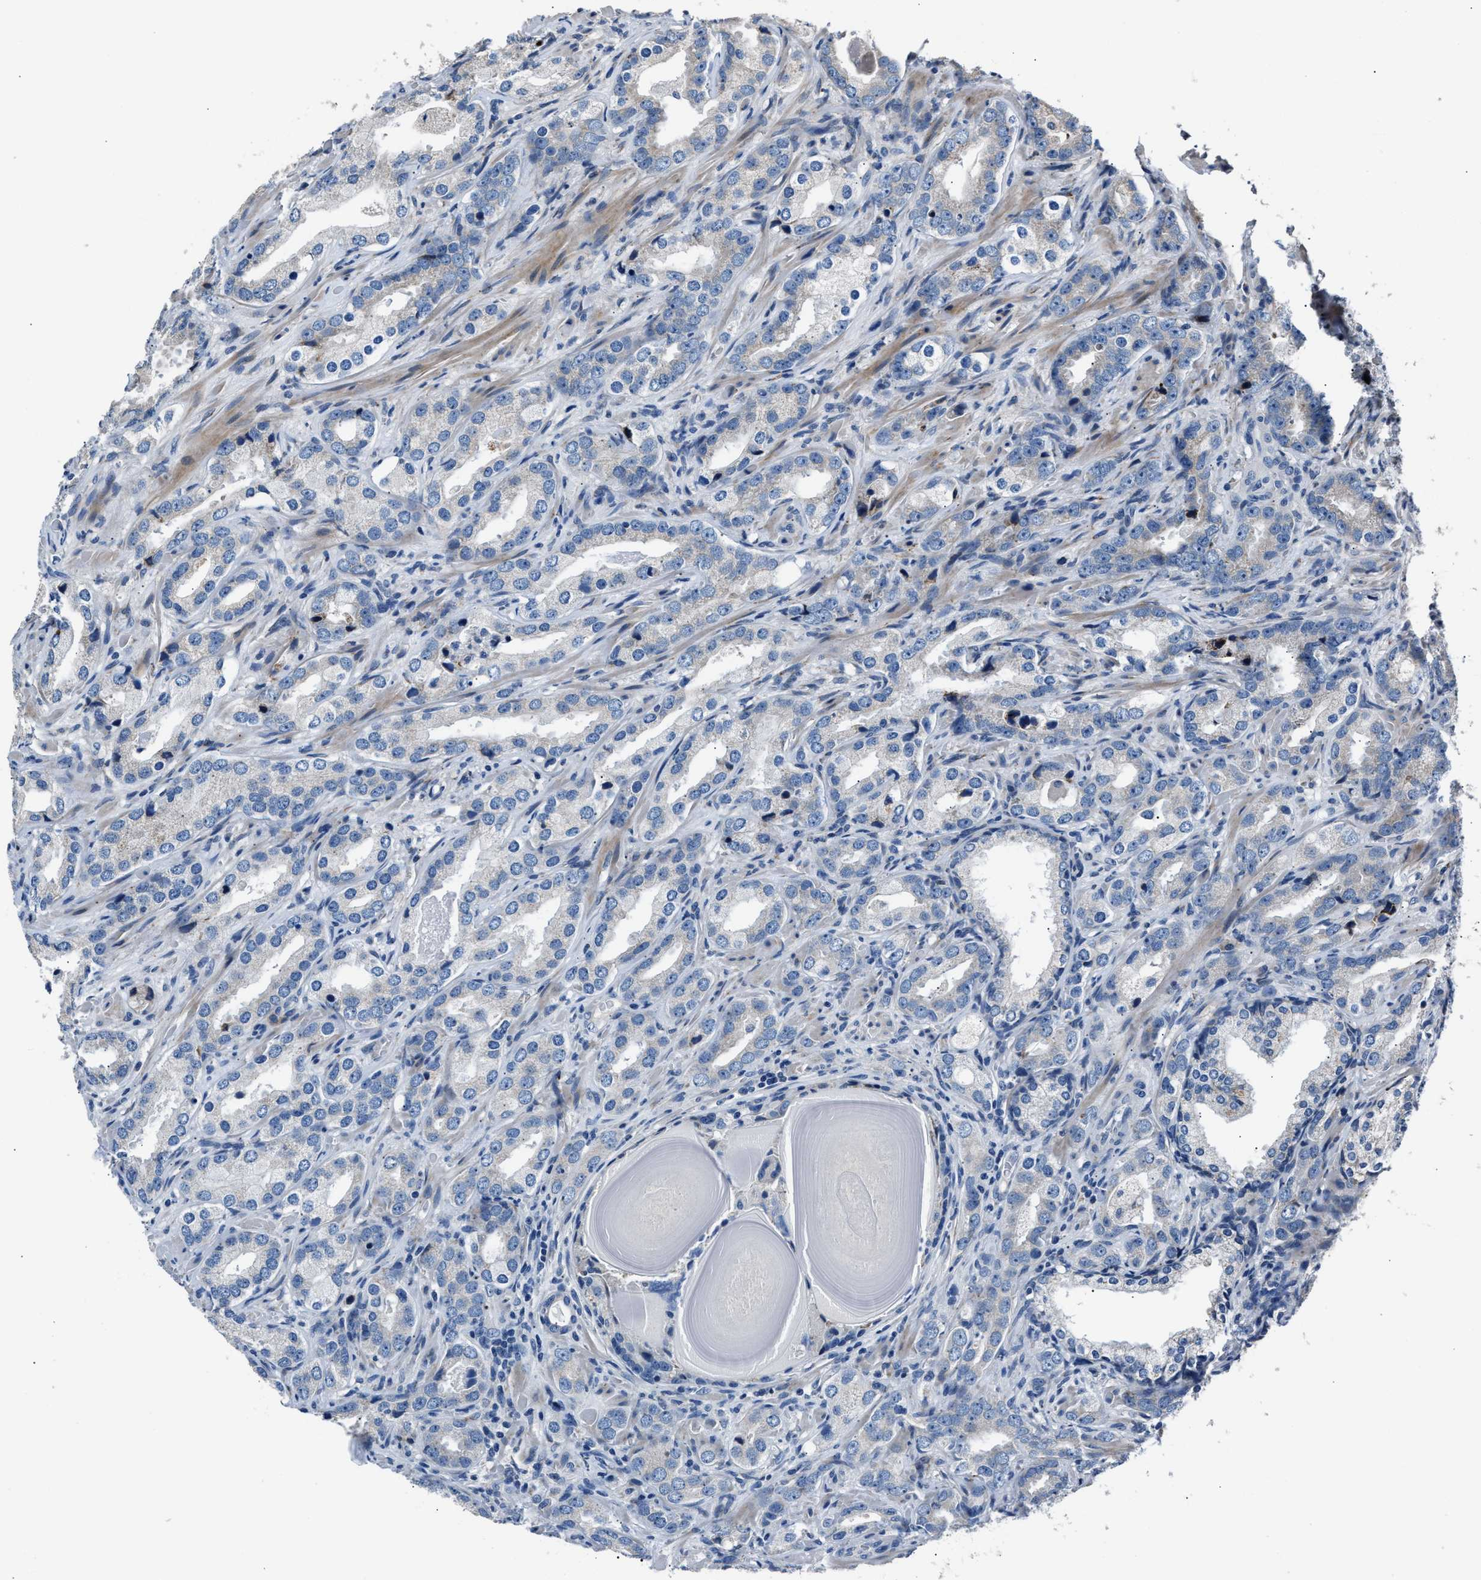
{"staining": {"intensity": "negative", "quantity": "none", "location": "none"}, "tissue": "prostate cancer", "cell_type": "Tumor cells", "image_type": "cancer", "snomed": [{"axis": "morphology", "description": "Adenocarcinoma, High grade"}, {"axis": "topography", "description": "Prostate"}], "caption": "Tumor cells are negative for protein expression in human prostate cancer.", "gene": "DNAJC24", "patient": {"sex": "male", "age": 63}}